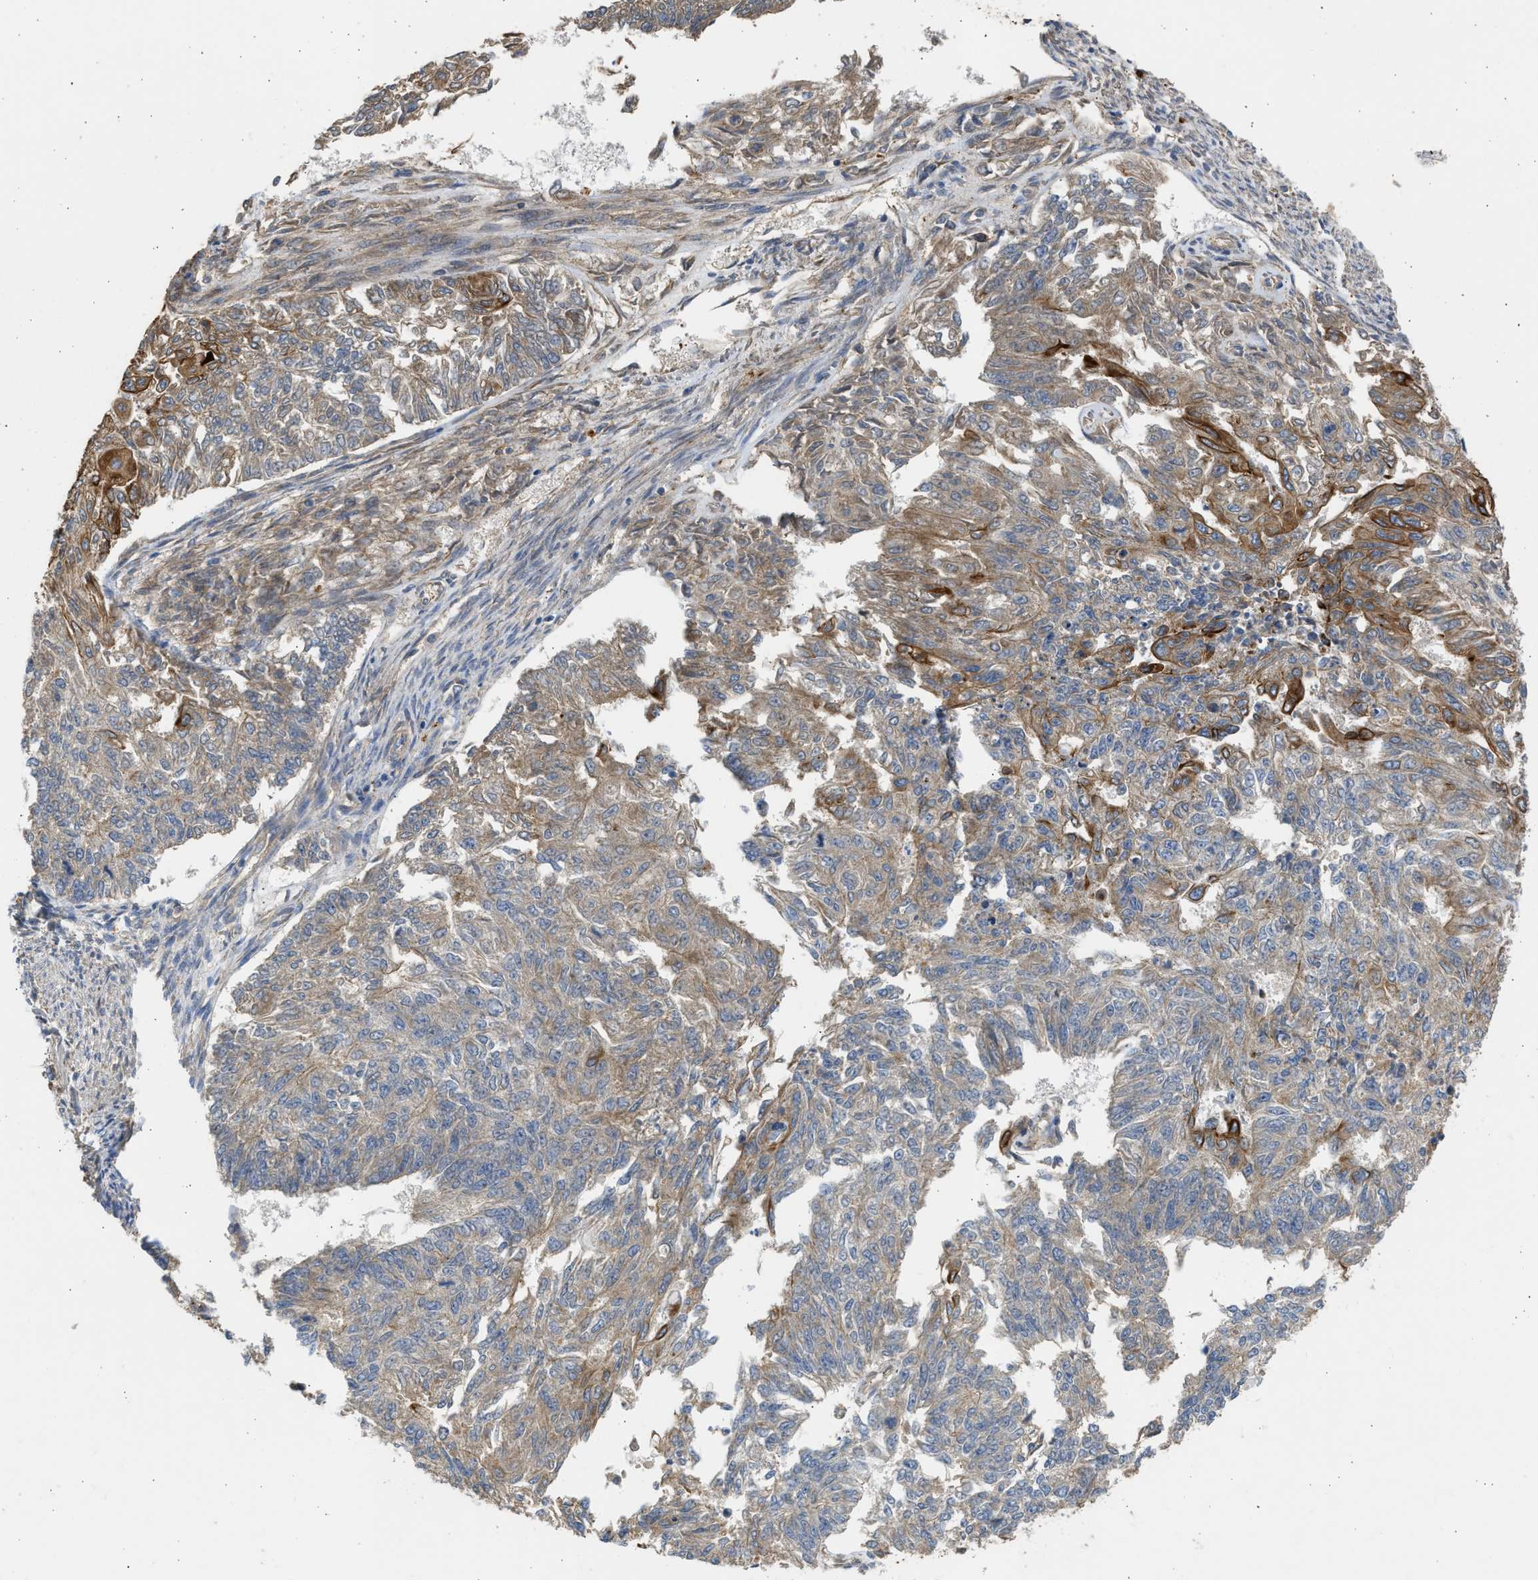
{"staining": {"intensity": "moderate", "quantity": ">75%", "location": "cytoplasmic/membranous"}, "tissue": "endometrial cancer", "cell_type": "Tumor cells", "image_type": "cancer", "snomed": [{"axis": "morphology", "description": "Adenocarcinoma, NOS"}, {"axis": "topography", "description": "Endometrium"}], "caption": "Human endometrial cancer stained with a brown dye exhibits moderate cytoplasmic/membranous positive staining in approximately >75% of tumor cells.", "gene": "CSRNP2", "patient": {"sex": "female", "age": 32}}